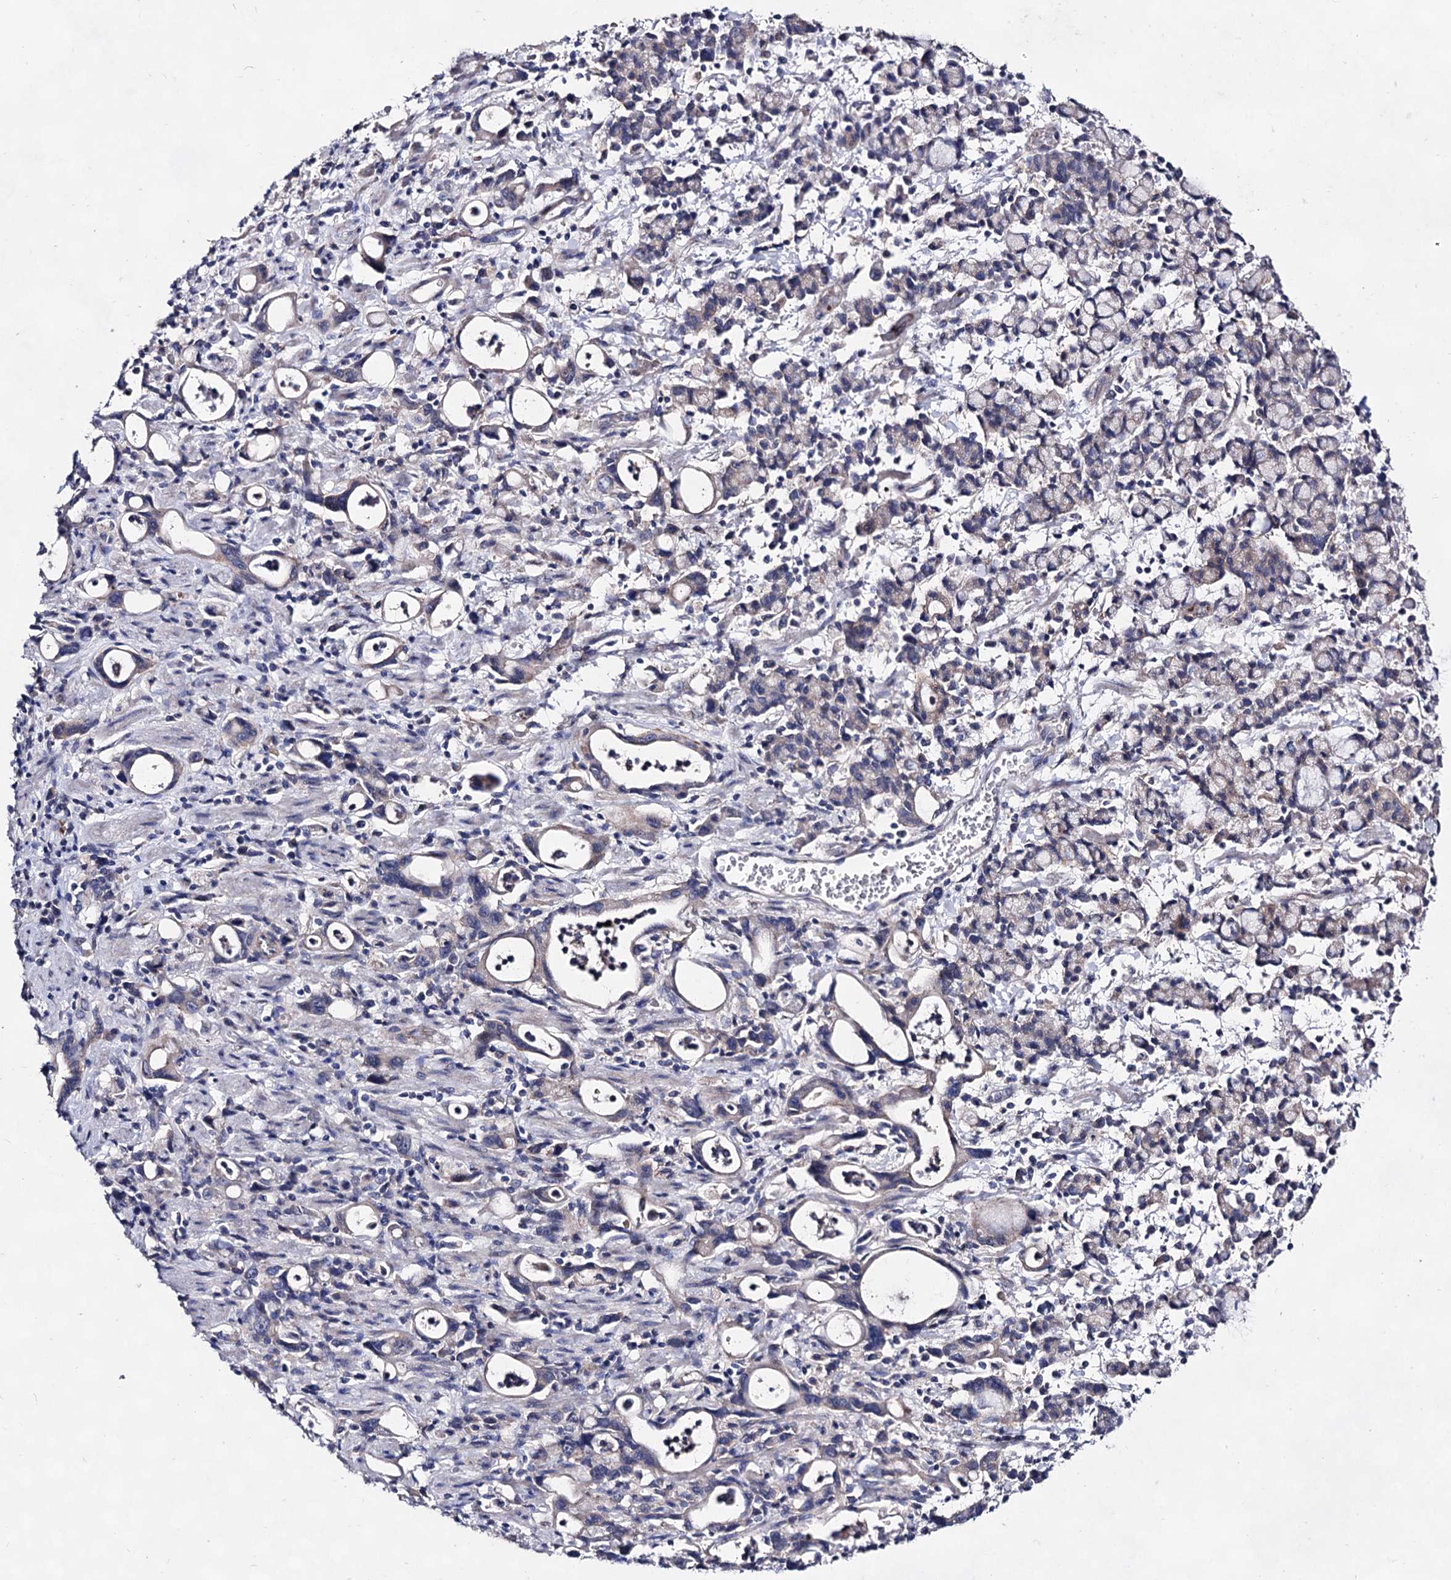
{"staining": {"intensity": "weak", "quantity": "<25%", "location": "cytoplasmic/membranous"}, "tissue": "stomach cancer", "cell_type": "Tumor cells", "image_type": "cancer", "snomed": [{"axis": "morphology", "description": "Adenocarcinoma, NOS"}, {"axis": "topography", "description": "Stomach, lower"}], "caption": "This is an immunohistochemistry photomicrograph of stomach cancer. There is no positivity in tumor cells.", "gene": "PLIN1", "patient": {"sex": "female", "age": 43}}